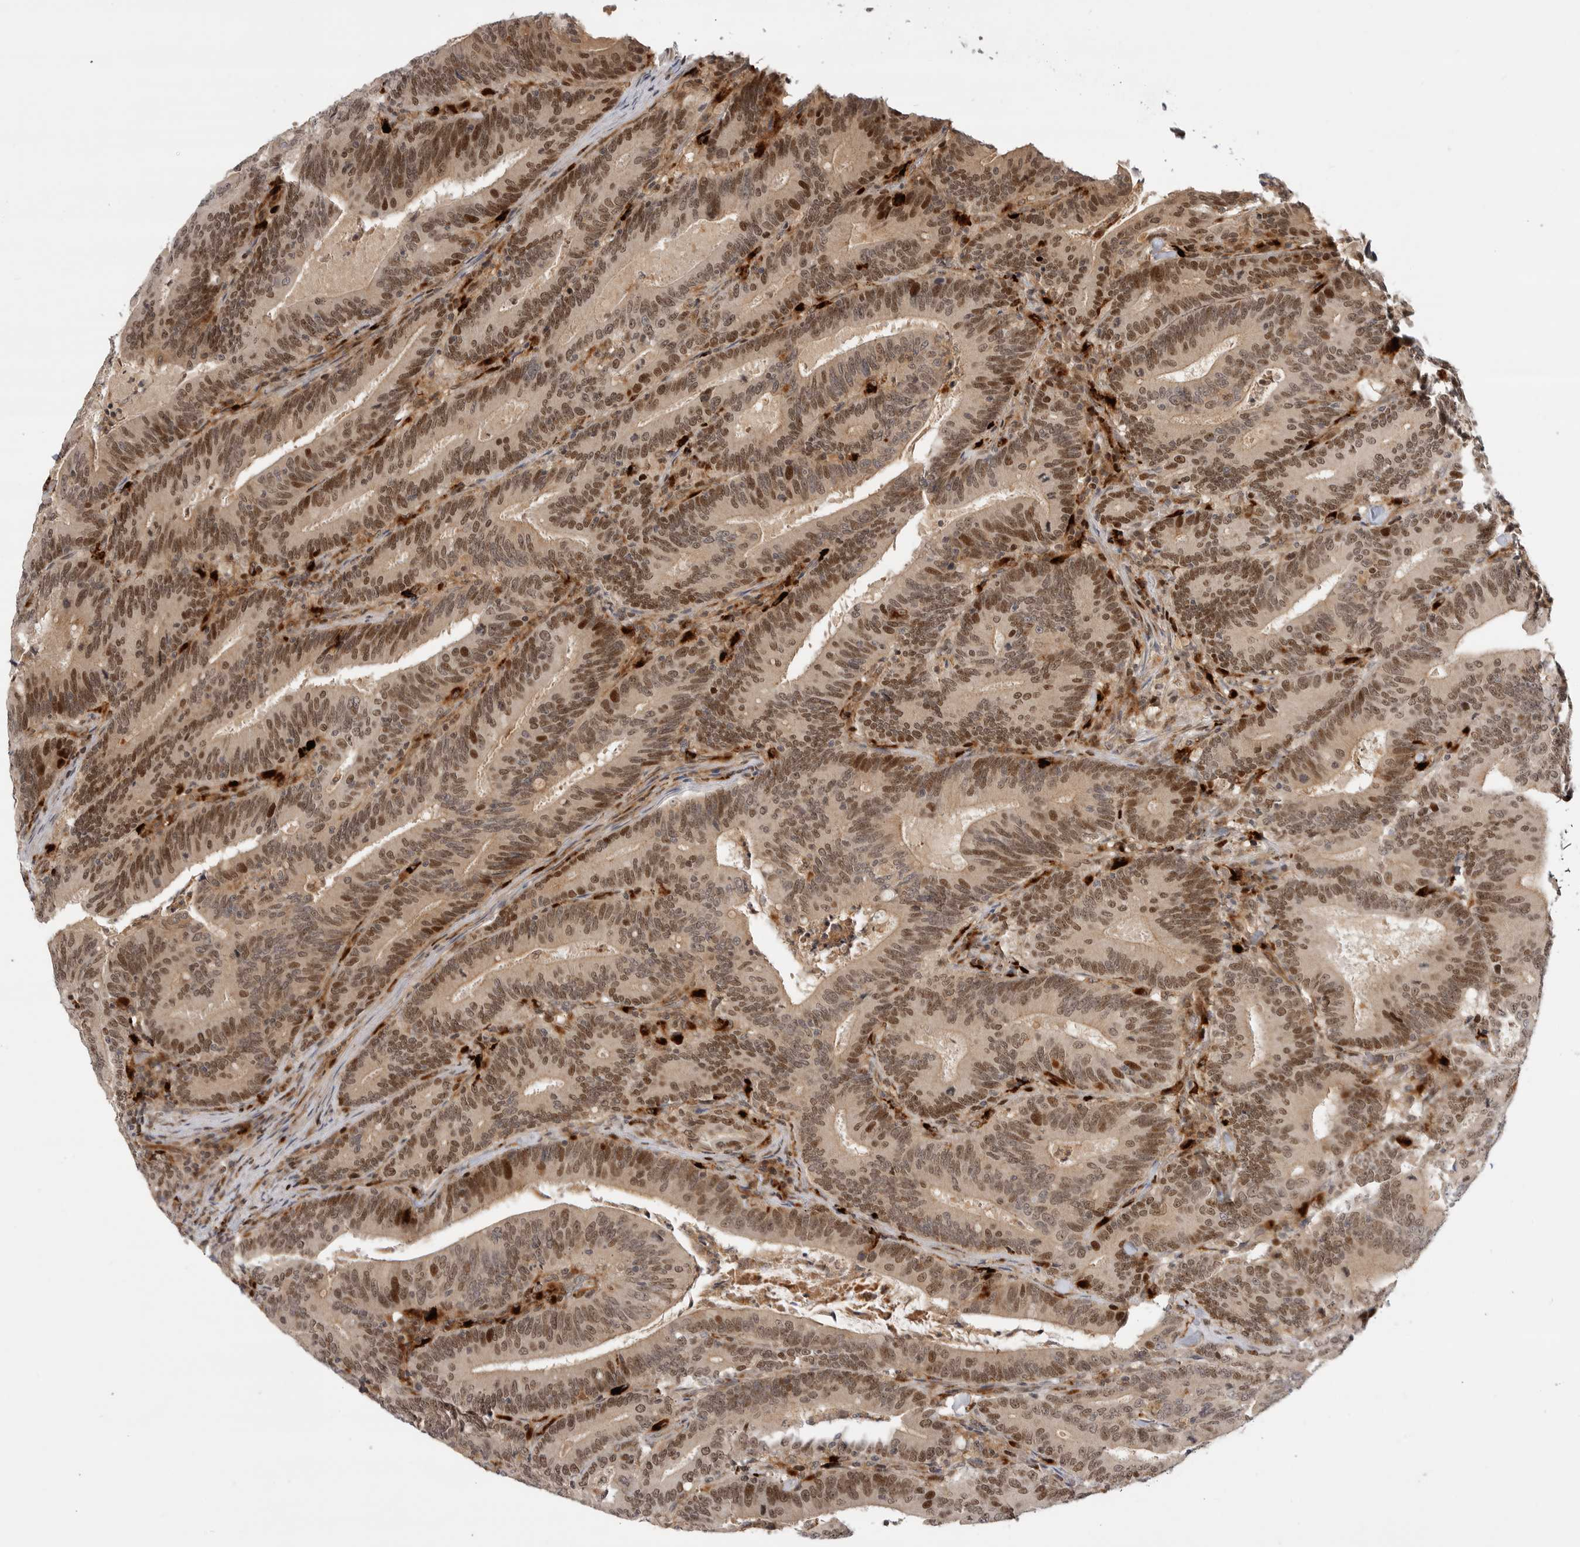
{"staining": {"intensity": "moderate", "quantity": ">75%", "location": "nuclear"}, "tissue": "colorectal cancer", "cell_type": "Tumor cells", "image_type": "cancer", "snomed": [{"axis": "morphology", "description": "Adenocarcinoma, NOS"}, {"axis": "topography", "description": "Colon"}], "caption": "Protein expression analysis of human colorectal adenocarcinoma reveals moderate nuclear staining in about >75% of tumor cells.", "gene": "CSNK1G3", "patient": {"sex": "female", "age": 66}}